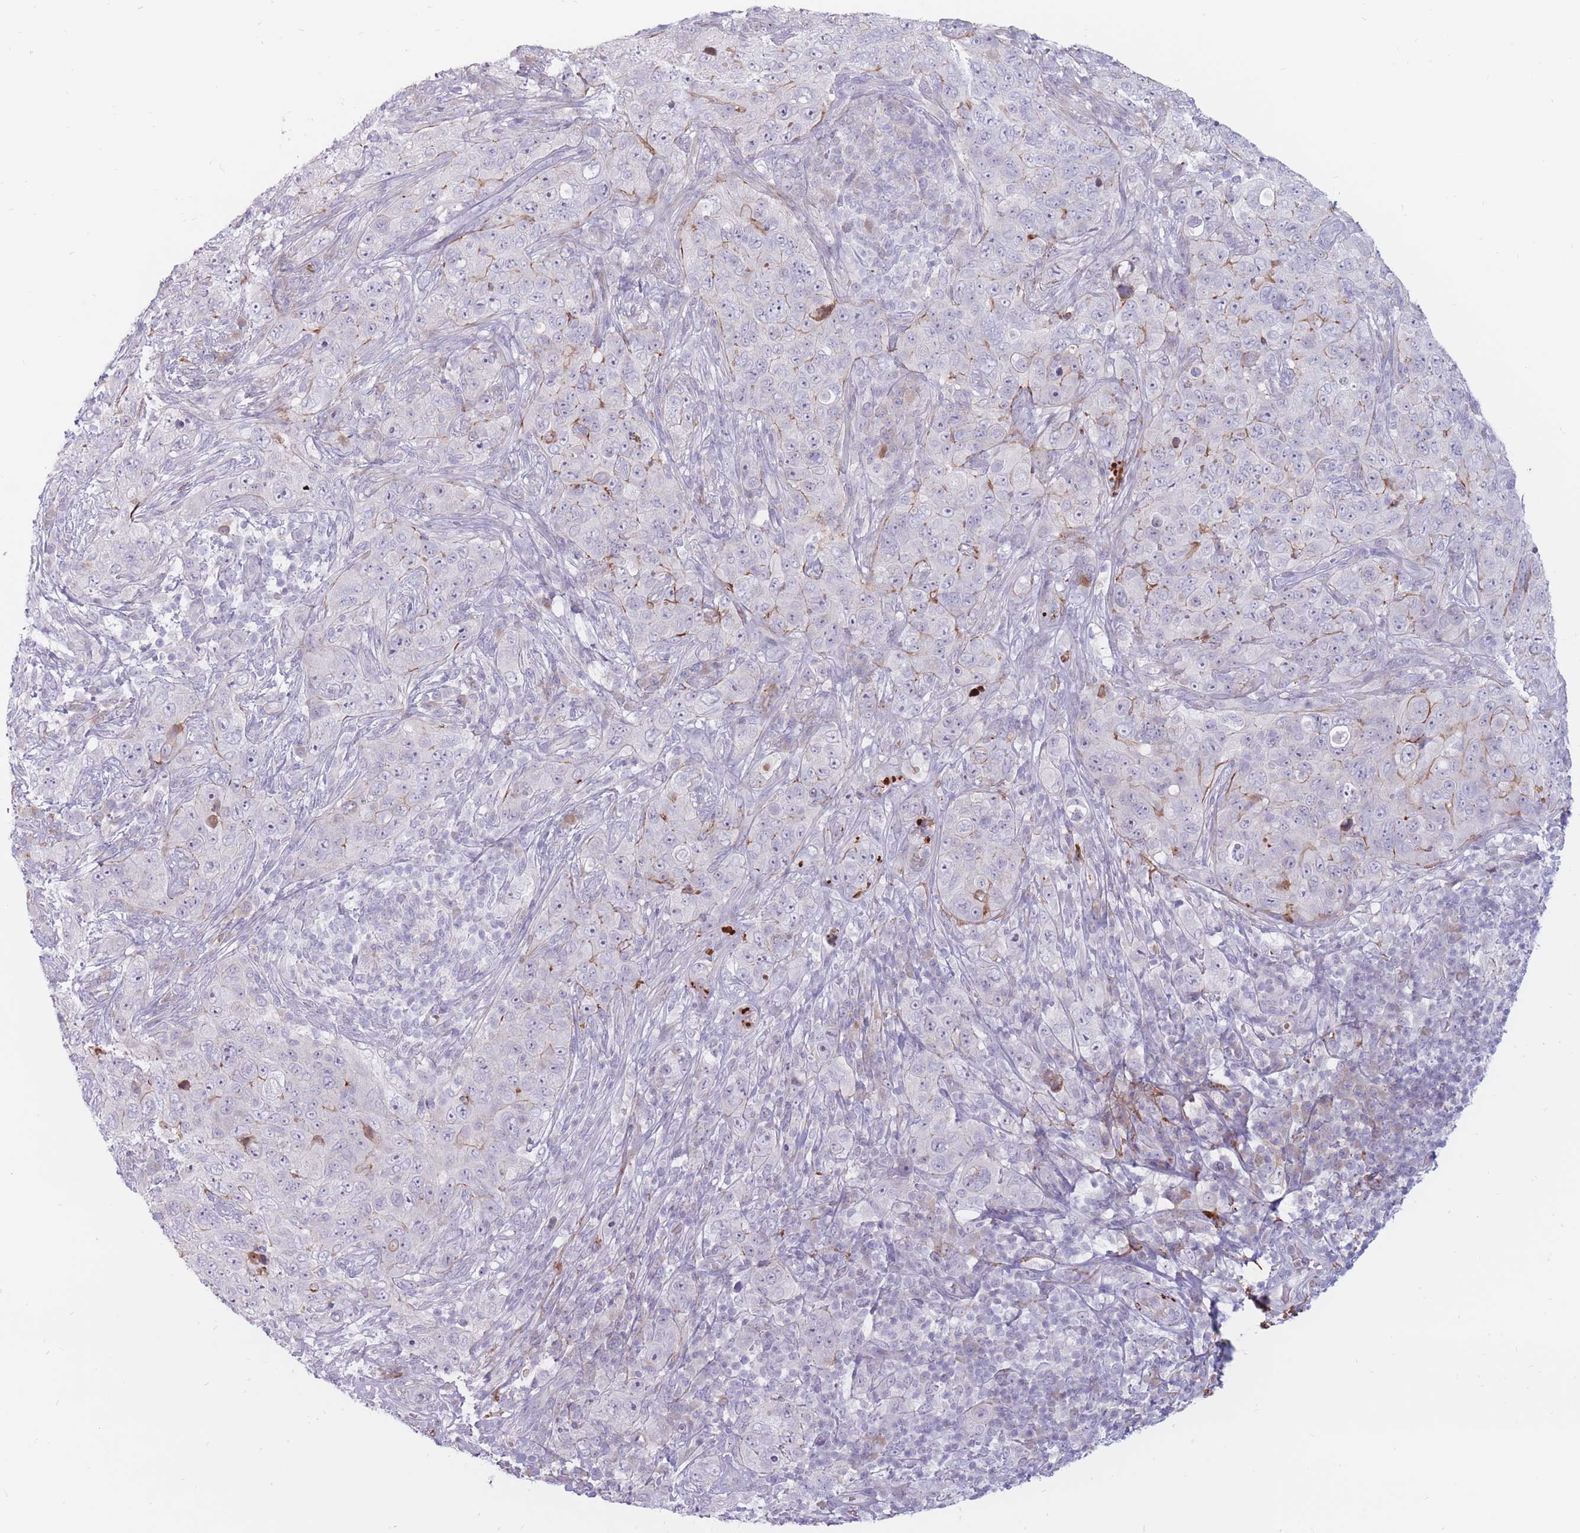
{"staining": {"intensity": "negative", "quantity": "none", "location": "none"}, "tissue": "pancreatic cancer", "cell_type": "Tumor cells", "image_type": "cancer", "snomed": [{"axis": "morphology", "description": "Adenocarcinoma, NOS"}, {"axis": "topography", "description": "Pancreas"}], "caption": "DAB (3,3'-diaminobenzidine) immunohistochemical staining of human adenocarcinoma (pancreatic) displays no significant staining in tumor cells.", "gene": "PTGDR", "patient": {"sex": "male", "age": 68}}